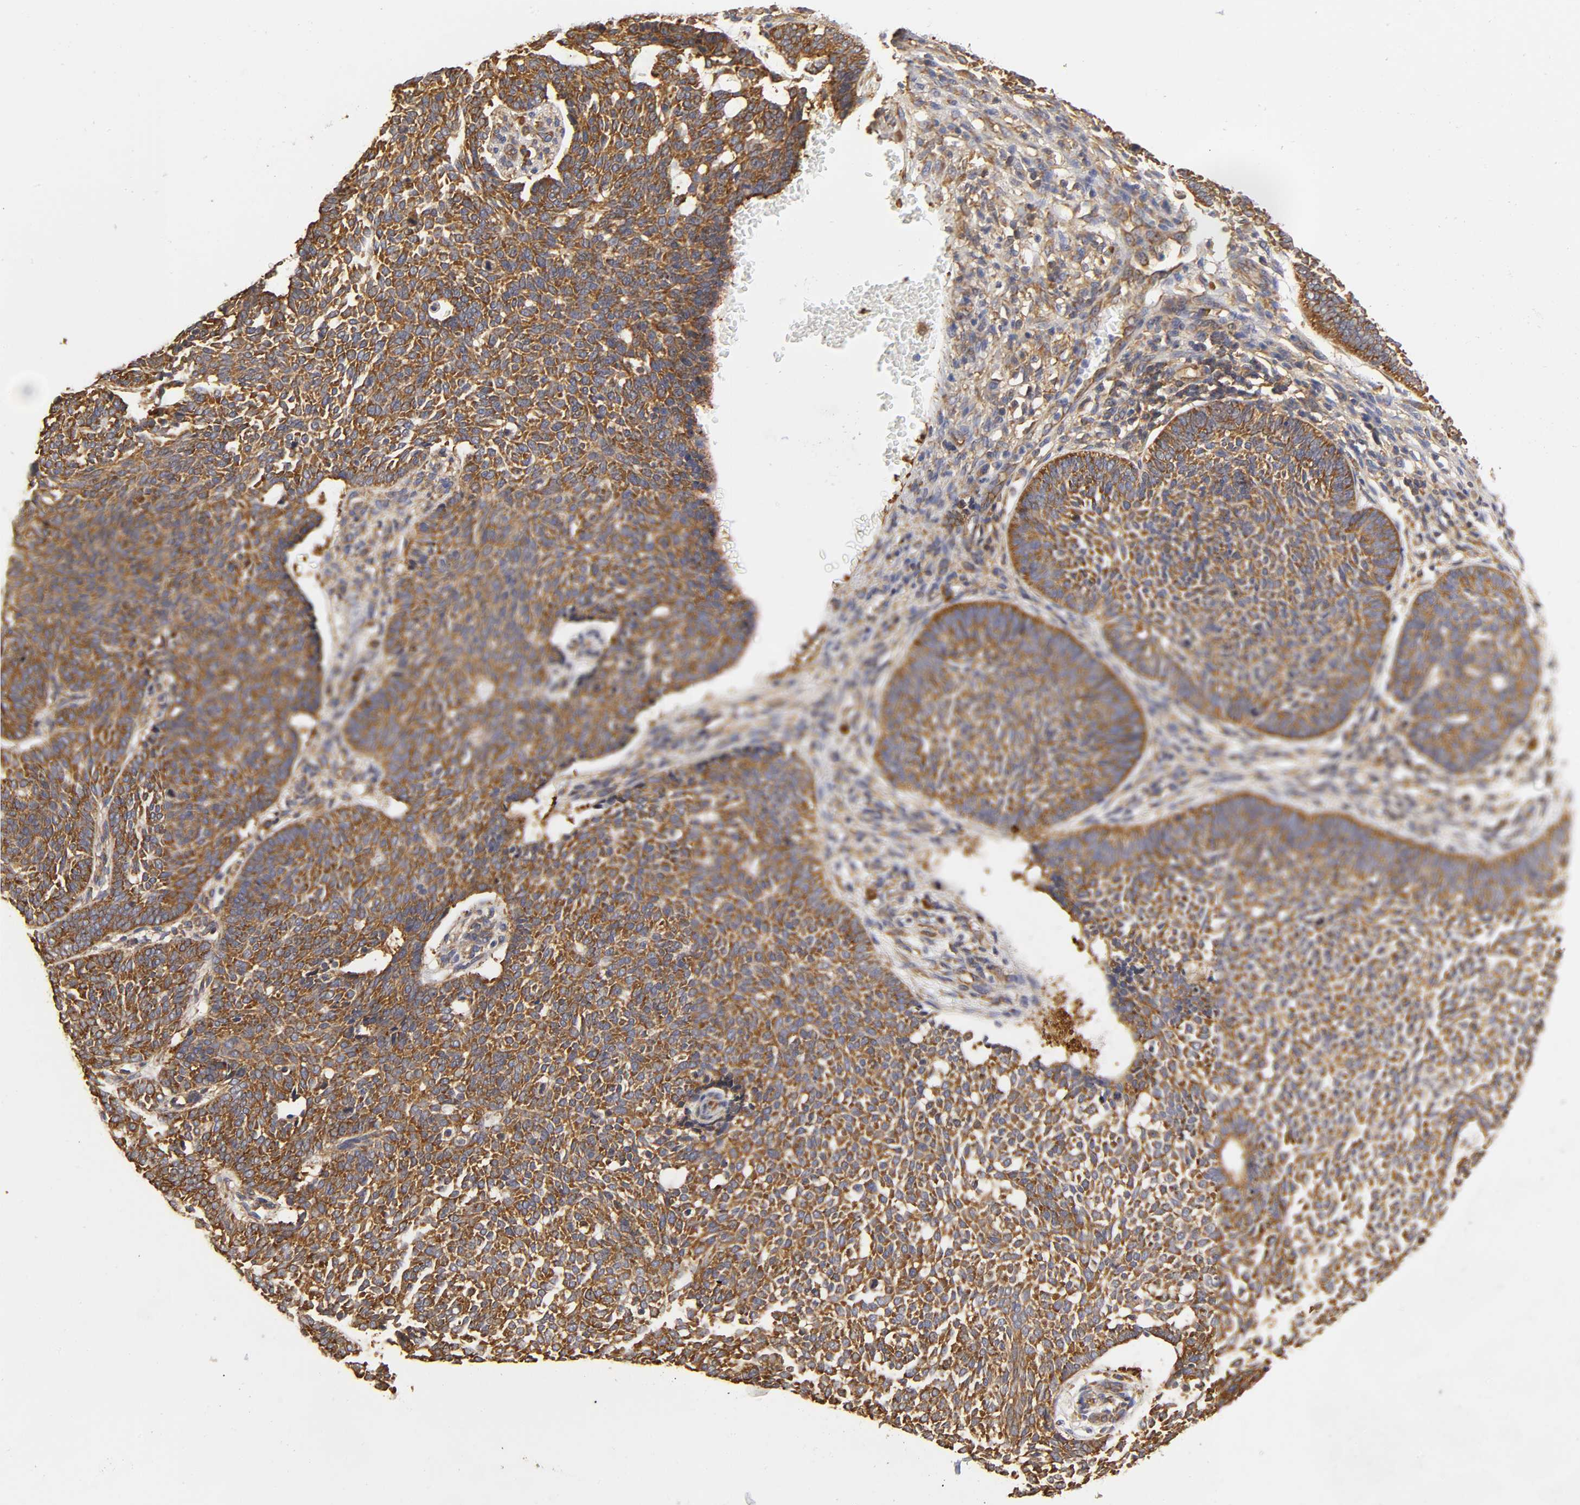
{"staining": {"intensity": "strong", "quantity": ">75%", "location": "cytoplasmic/membranous"}, "tissue": "skin cancer", "cell_type": "Tumor cells", "image_type": "cancer", "snomed": [{"axis": "morphology", "description": "Normal tissue, NOS"}, {"axis": "morphology", "description": "Basal cell carcinoma"}, {"axis": "topography", "description": "Skin"}], "caption": "A histopathology image showing strong cytoplasmic/membranous expression in about >75% of tumor cells in skin cancer (basal cell carcinoma), as visualized by brown immunohistochemical staining.", "gene": "RPL14", "patient": {"sex": "male", "age": 87}}